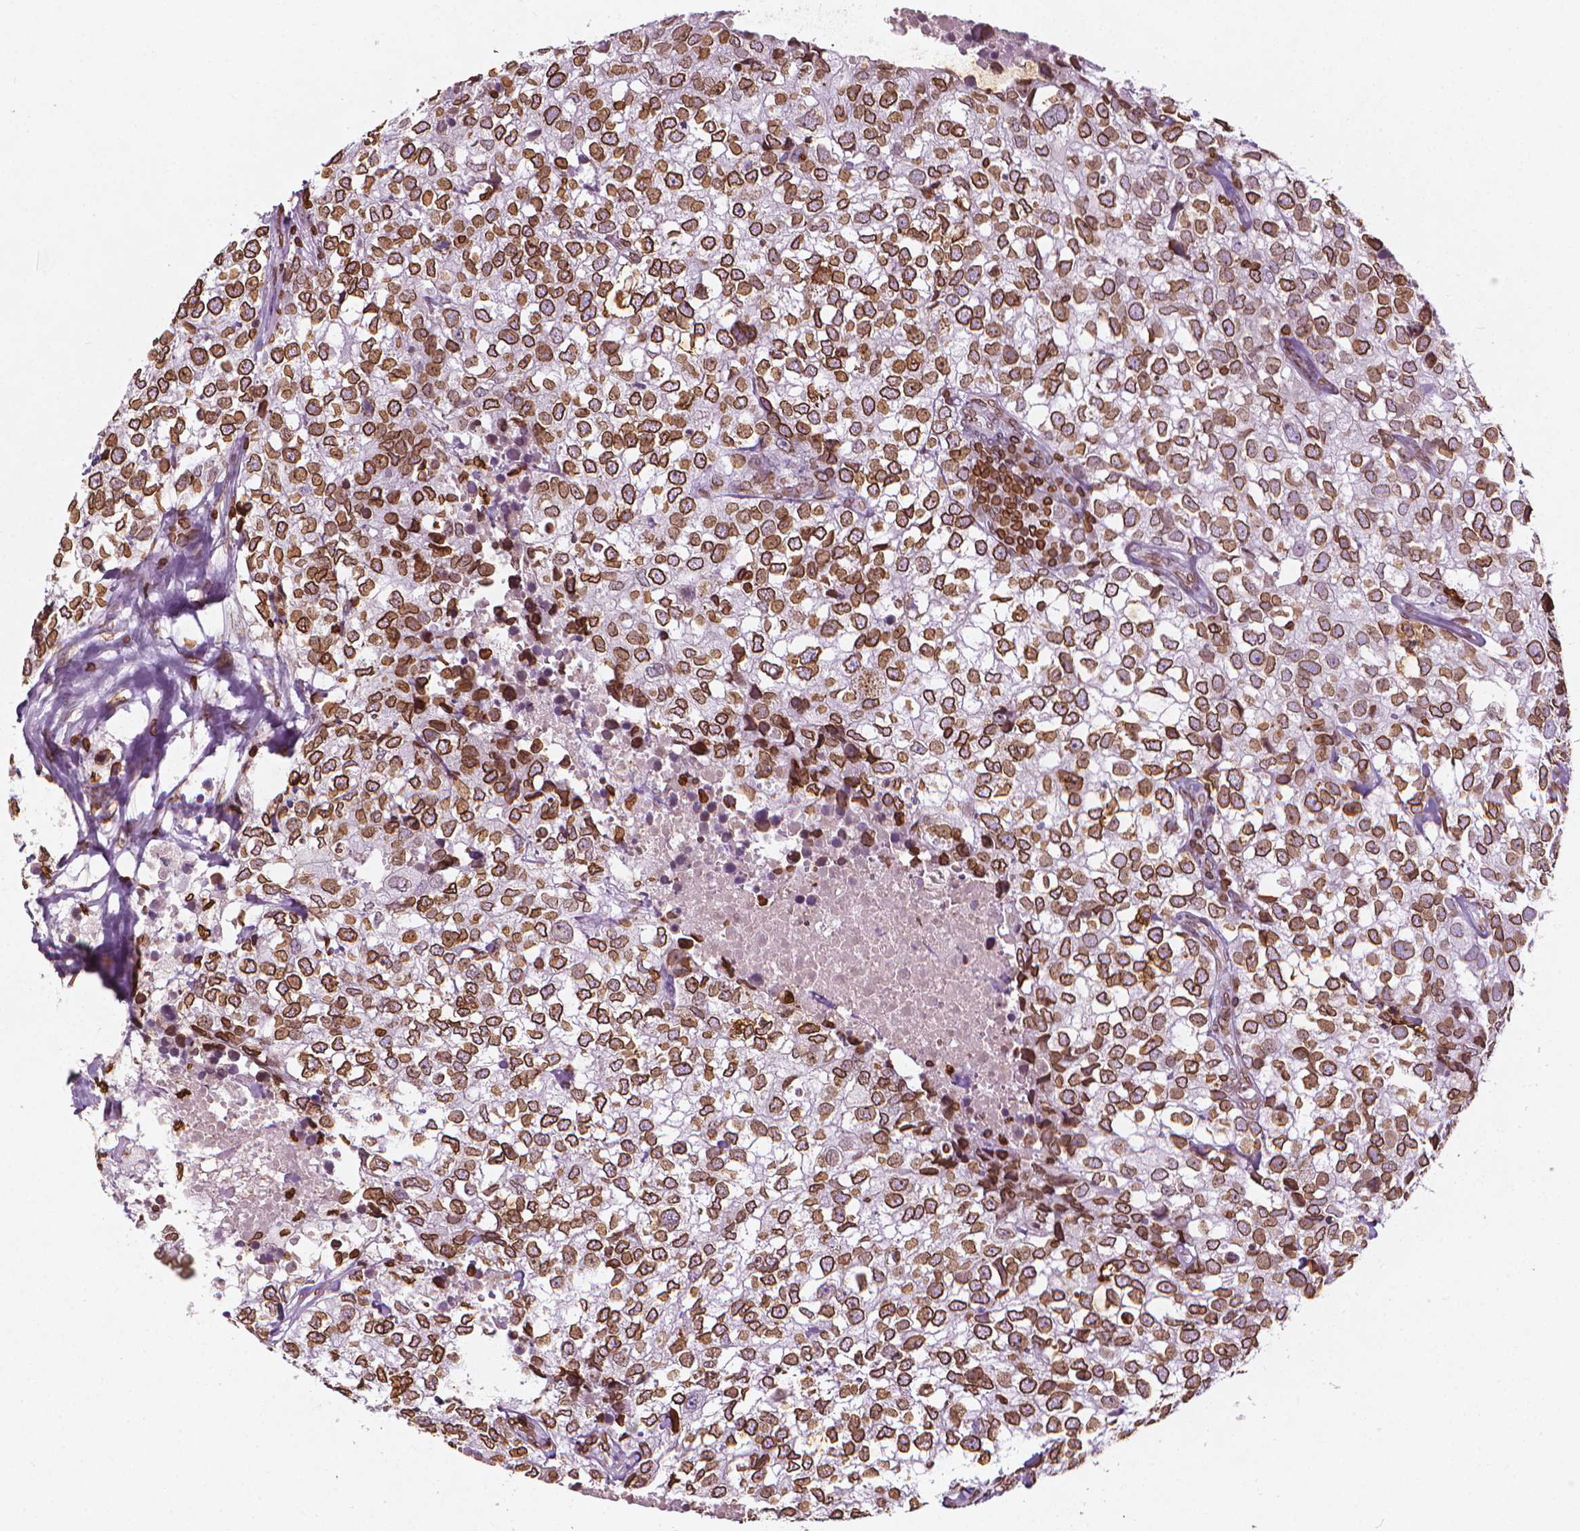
{"staining": {"intensity": "strong", "quantity": ">75%", "location": "cytoplasmic/membranous,nuclear"}, "tissue": "breast cancer", "cell_type": "Tumor cells", "image_type": "cancer", "snomed": [{"axis": "morphology", "description": "Duct carcinoma"}, {"axis": "topography", "description": "Breast"}], "caption": "Brown immunohistochemical staining in human invasive ductal carcinoma (breast) reveals strong cytoplasmic/membranous and nuclear positivity in about >75% of tumor cells.", "gene": "LMNB1", "patient": {"sex": "female", "age": 30}}